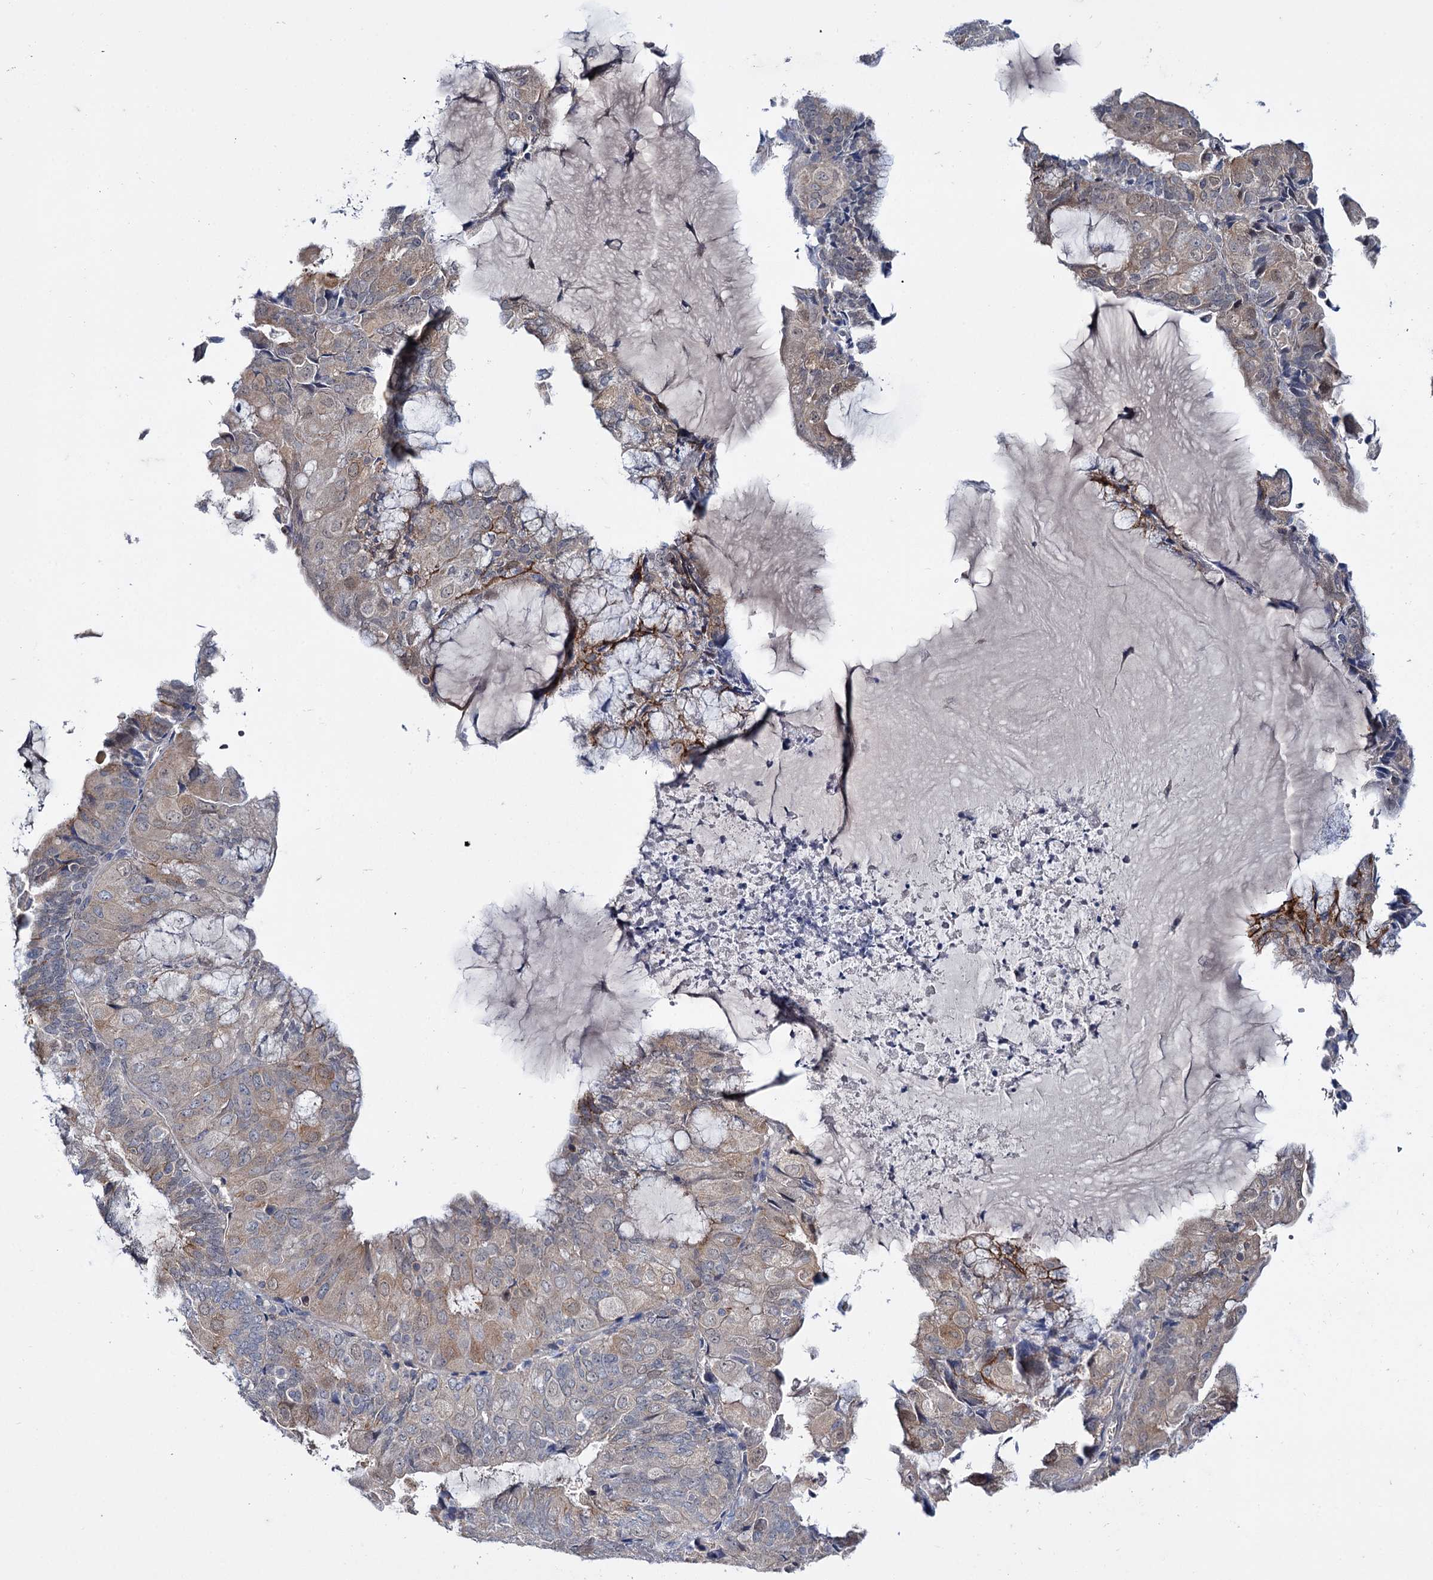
{"staining": {"intensity": "weak", "quantity": "25%-75%", "location": "cytoplasmic/membranous"}, "tissue": "endometrial cancer", "cell_type": "Tumor cells", "image_type": "cancer", "snomed": [{"axis": "morphology", "description": "Adenocarcinoma, NOS"}, {"axis": "topography", "description": "Endometrium"}], "caption": "Endometrial cancer stained with DAB IHC demonstrates low levels of weak cytoplasmic/membranous expression in approximately 25%-75% of tumor cells.", "gene": "MID1IP1", "patient": {"sex": "female", "age": 81}}